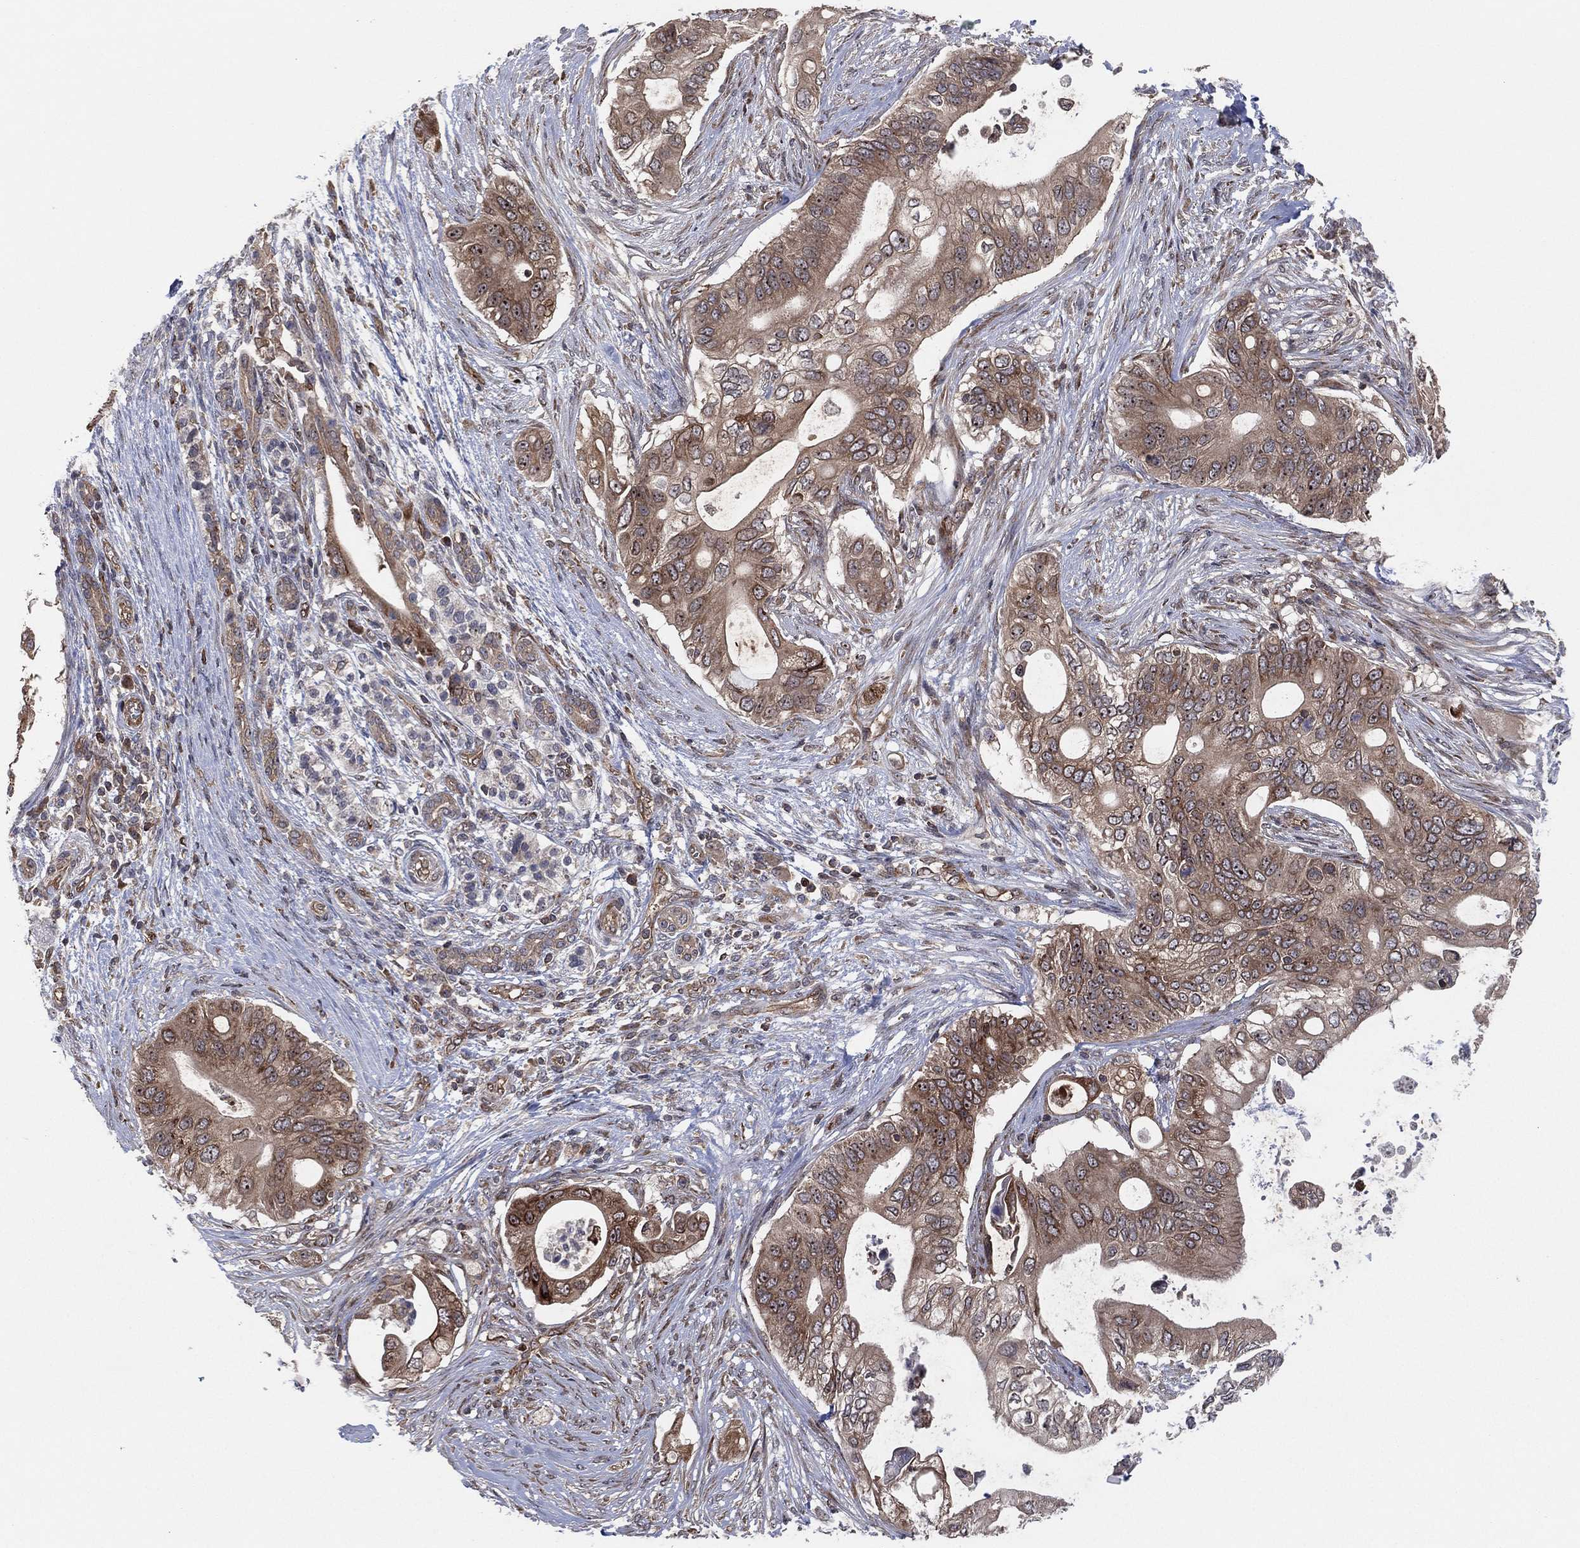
{"staining": {"intensity": "weak", "quantity": ">75%", "location": "cytoplasmic/membranous,nuclear"}, "tissue": "pancreatic cancer", "cell_type": "Tumor cells", "image_type": "cancer", "snomed": [{"axis": "morphology", "description": "Adenocarcinoma, NOS"}, {"axis": "topography", "description": "Pancreas"}], "caption": "IHC staining of pancreatic cancer (adenocarcinoma), which exhibits low levels of weak cytoplasmic/membranous and nuclear positivity in about >75% of tumor cells indicating weak cytoplasmic/membranous and nuclear protein expression. The staining was performed using DAB (3,3'-diaminobenzidine) (brown) for protein detection and nuclei were counterstained in hematoxylin (blue).", "gene": "TMCO1", "patient": {"sex": "female", "age": 72}}